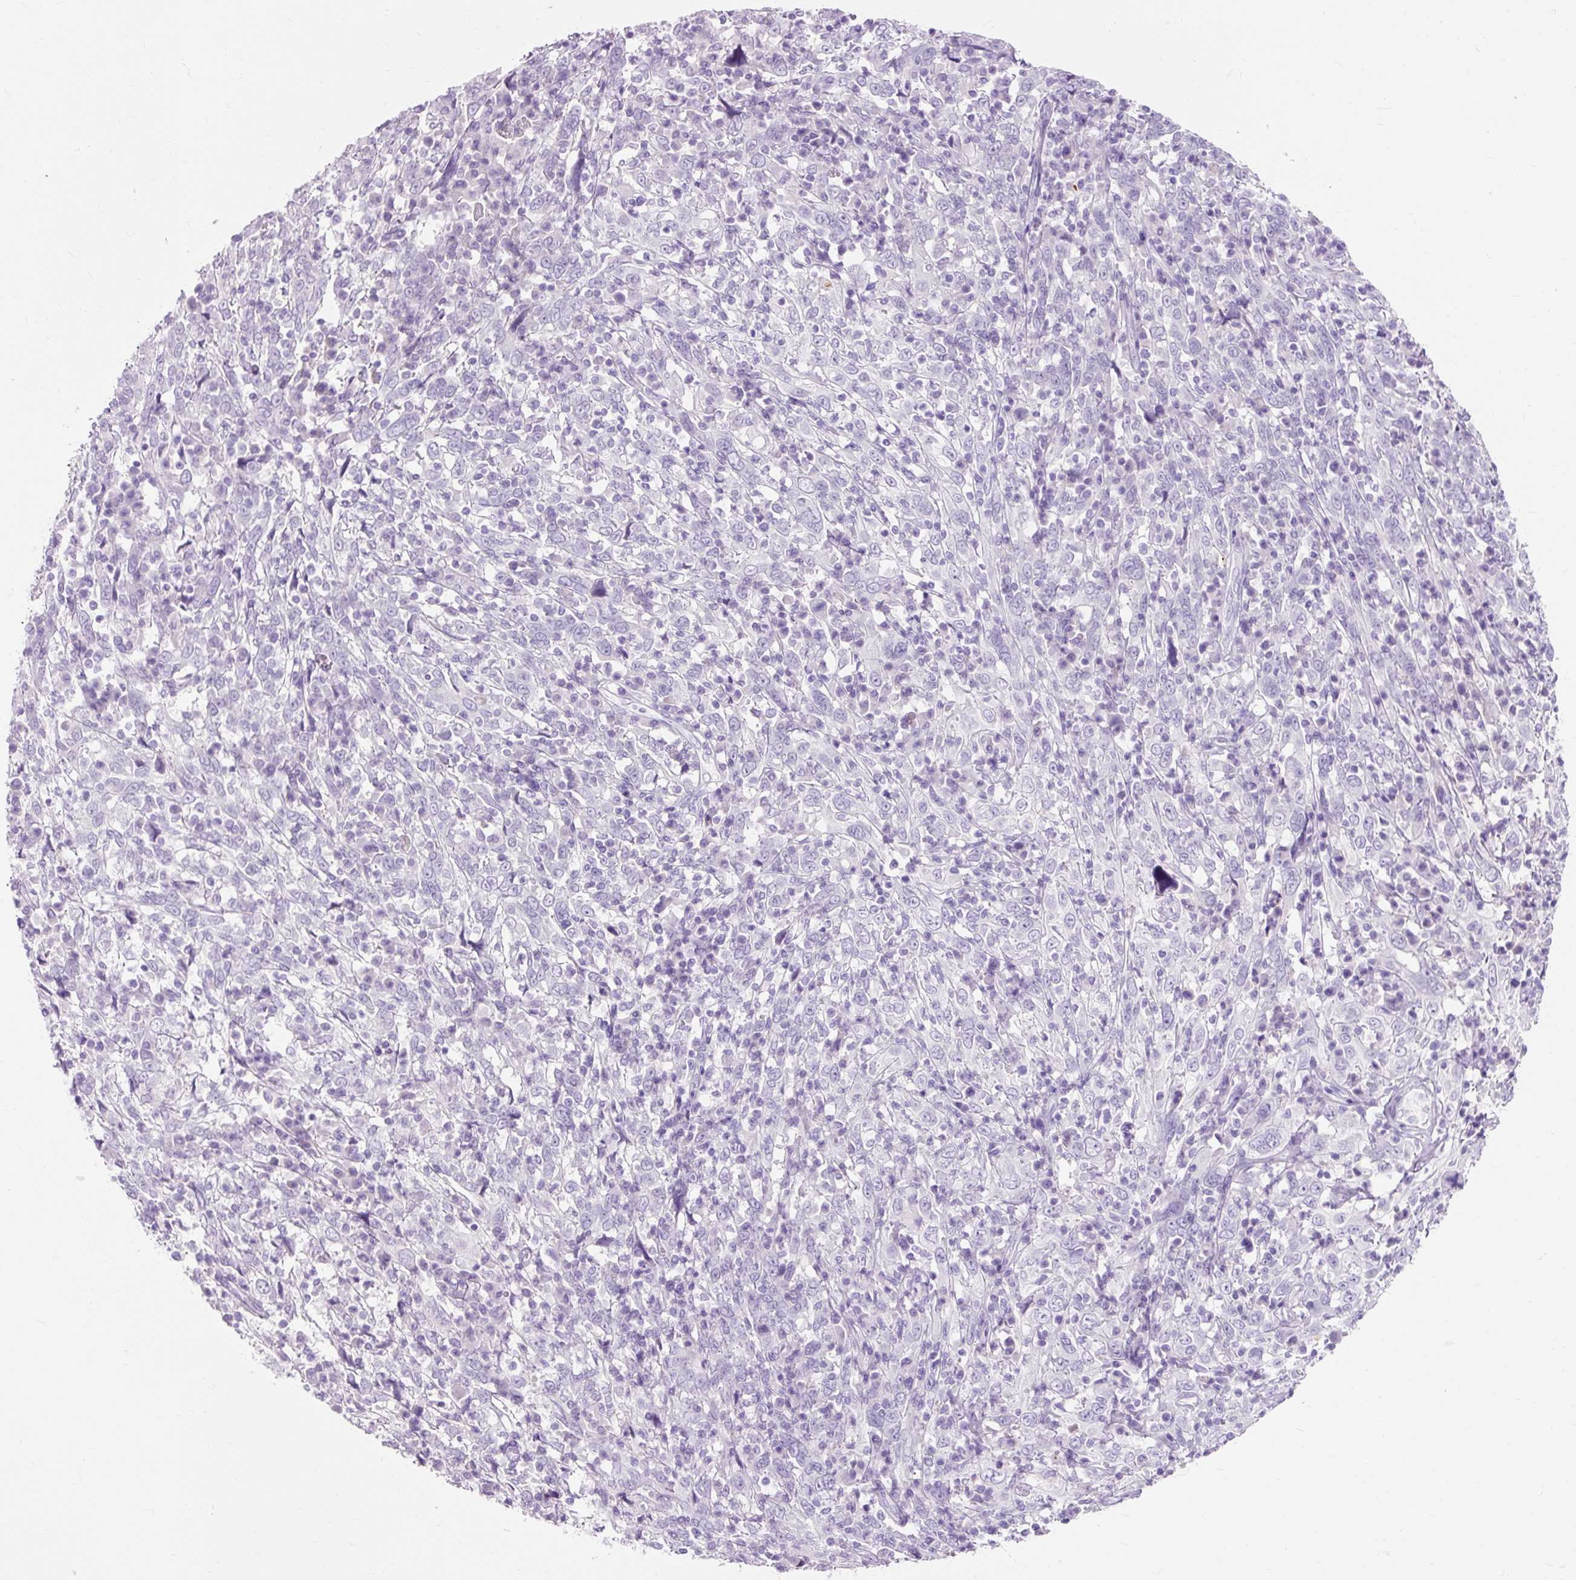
{"staining": {"intensity": "negative", "quantity": "none", "location": "none"}, "tissue": "cervical cancer", "cell_type": "Tumor cells", "image_type": "cancer", "snomed": [{"axis": "morphology", "description": "Squamous cell carcinoma, NOS"}, {"axis": "topography", "description": "Cervix"}], "caption": "IHC image of human cervical squamous cell carcinoma stained for a protein (brown), which exhibits no staining in tumor cells. The staining is performed using DAB brown chromogen with nuclei counter-stained in using hematoxylin.", "gene": "CLDN25", "patient": {"sex": "female", "age": 46}}